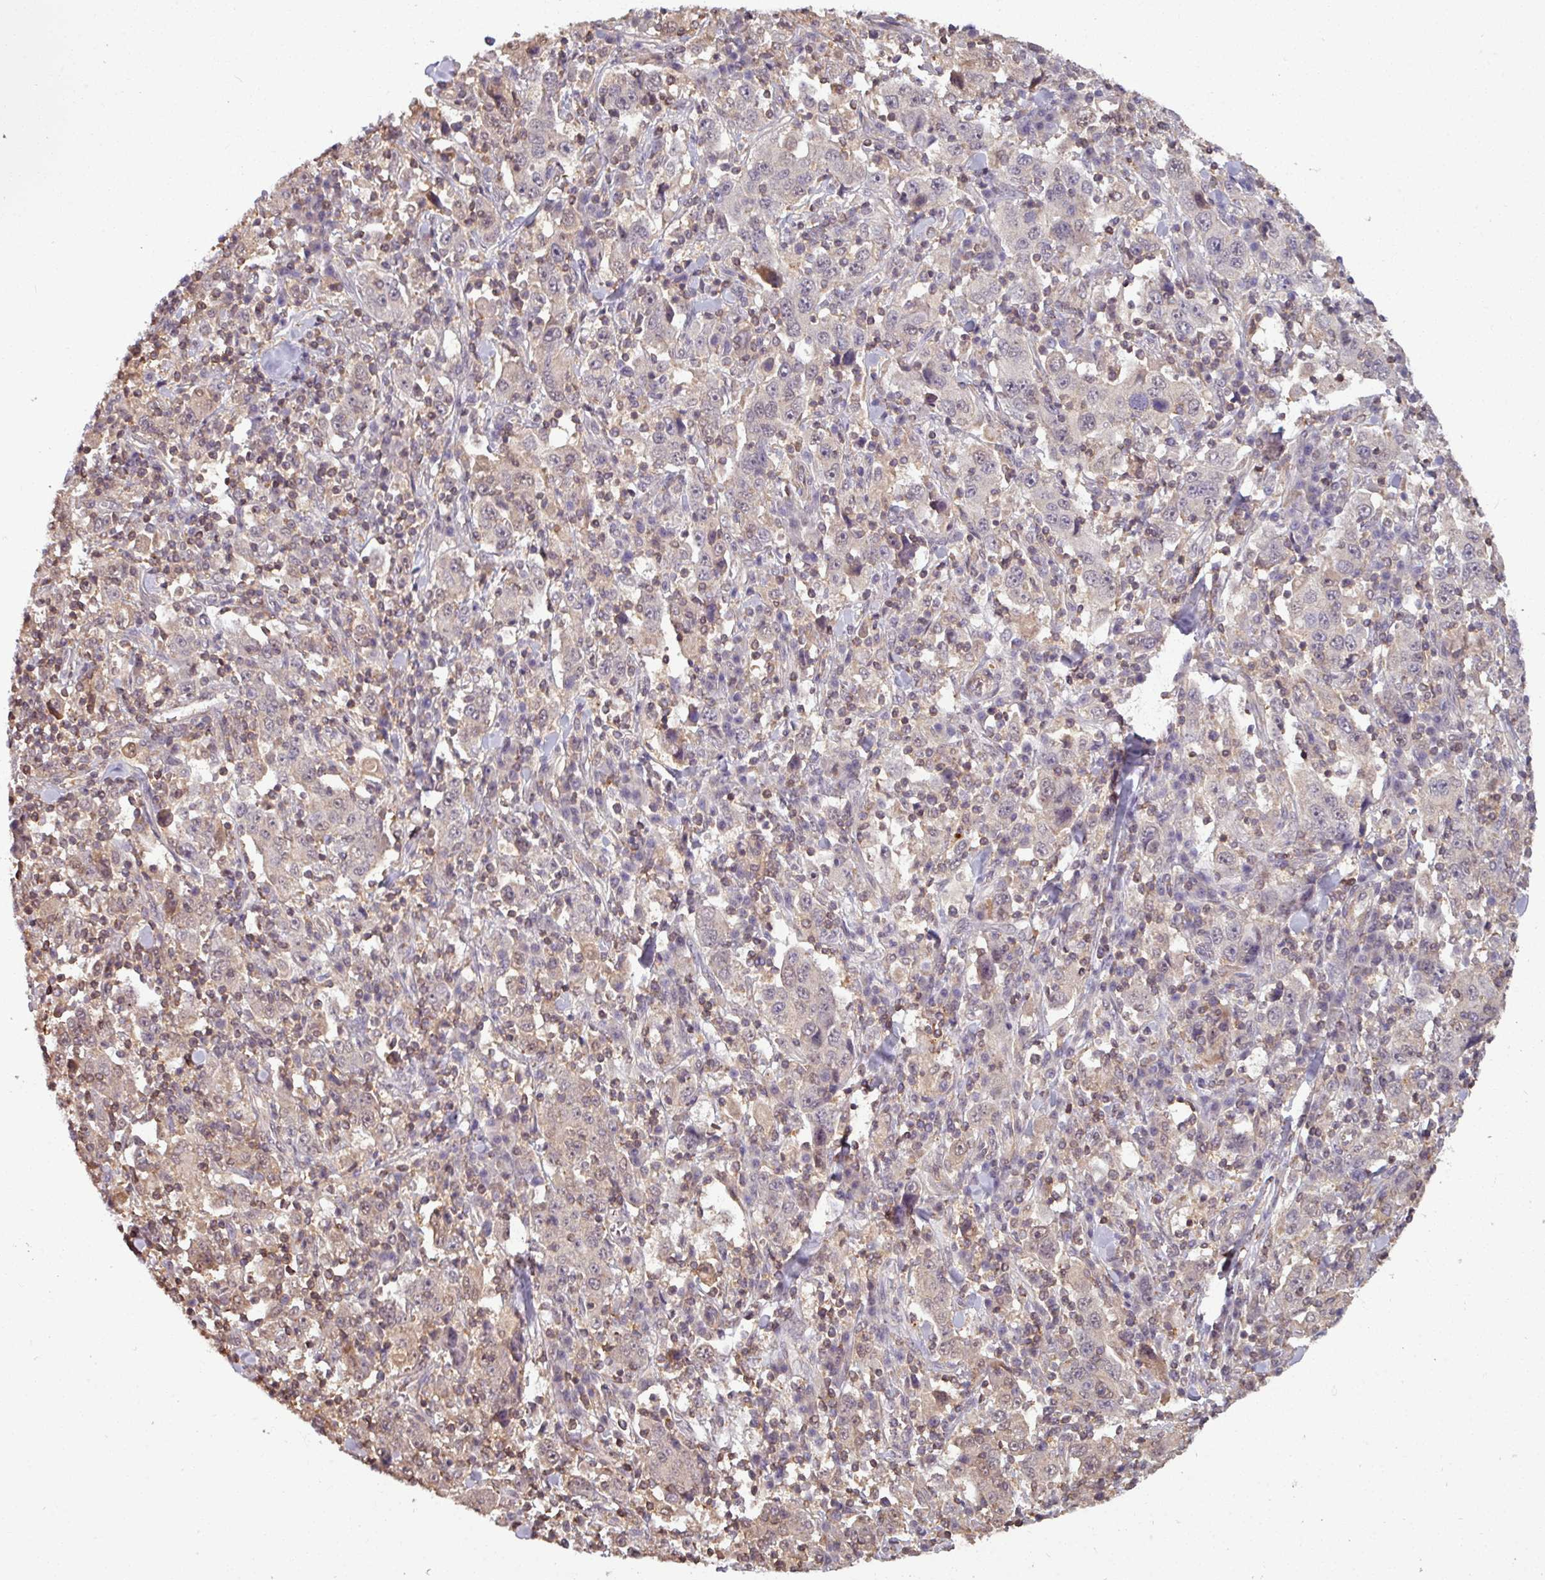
{"staining": {"intensity": "weak", "quantity": "<25%", "location": "cytoplasmic/membranous"}, "tissue": "stomach cancer", "cell_type": "Tumor cells", "image_type": "cancer", "snomed": [{"axis": "morphology", "description": "Normal tissue, NOS"}, {"axis": "morphology", "description": "Adenocarcinoma, NOS"}, {"axis": "topography", "description": "Stomach, upper"}, {"axis": "topography", "description": "Stomach"}], "caption": "Immunohistochemistry of human stomach cancer shows no staining in tumor cells.", "gene": "TUSC3", "patient": {"sex": "male", "age": 59}}